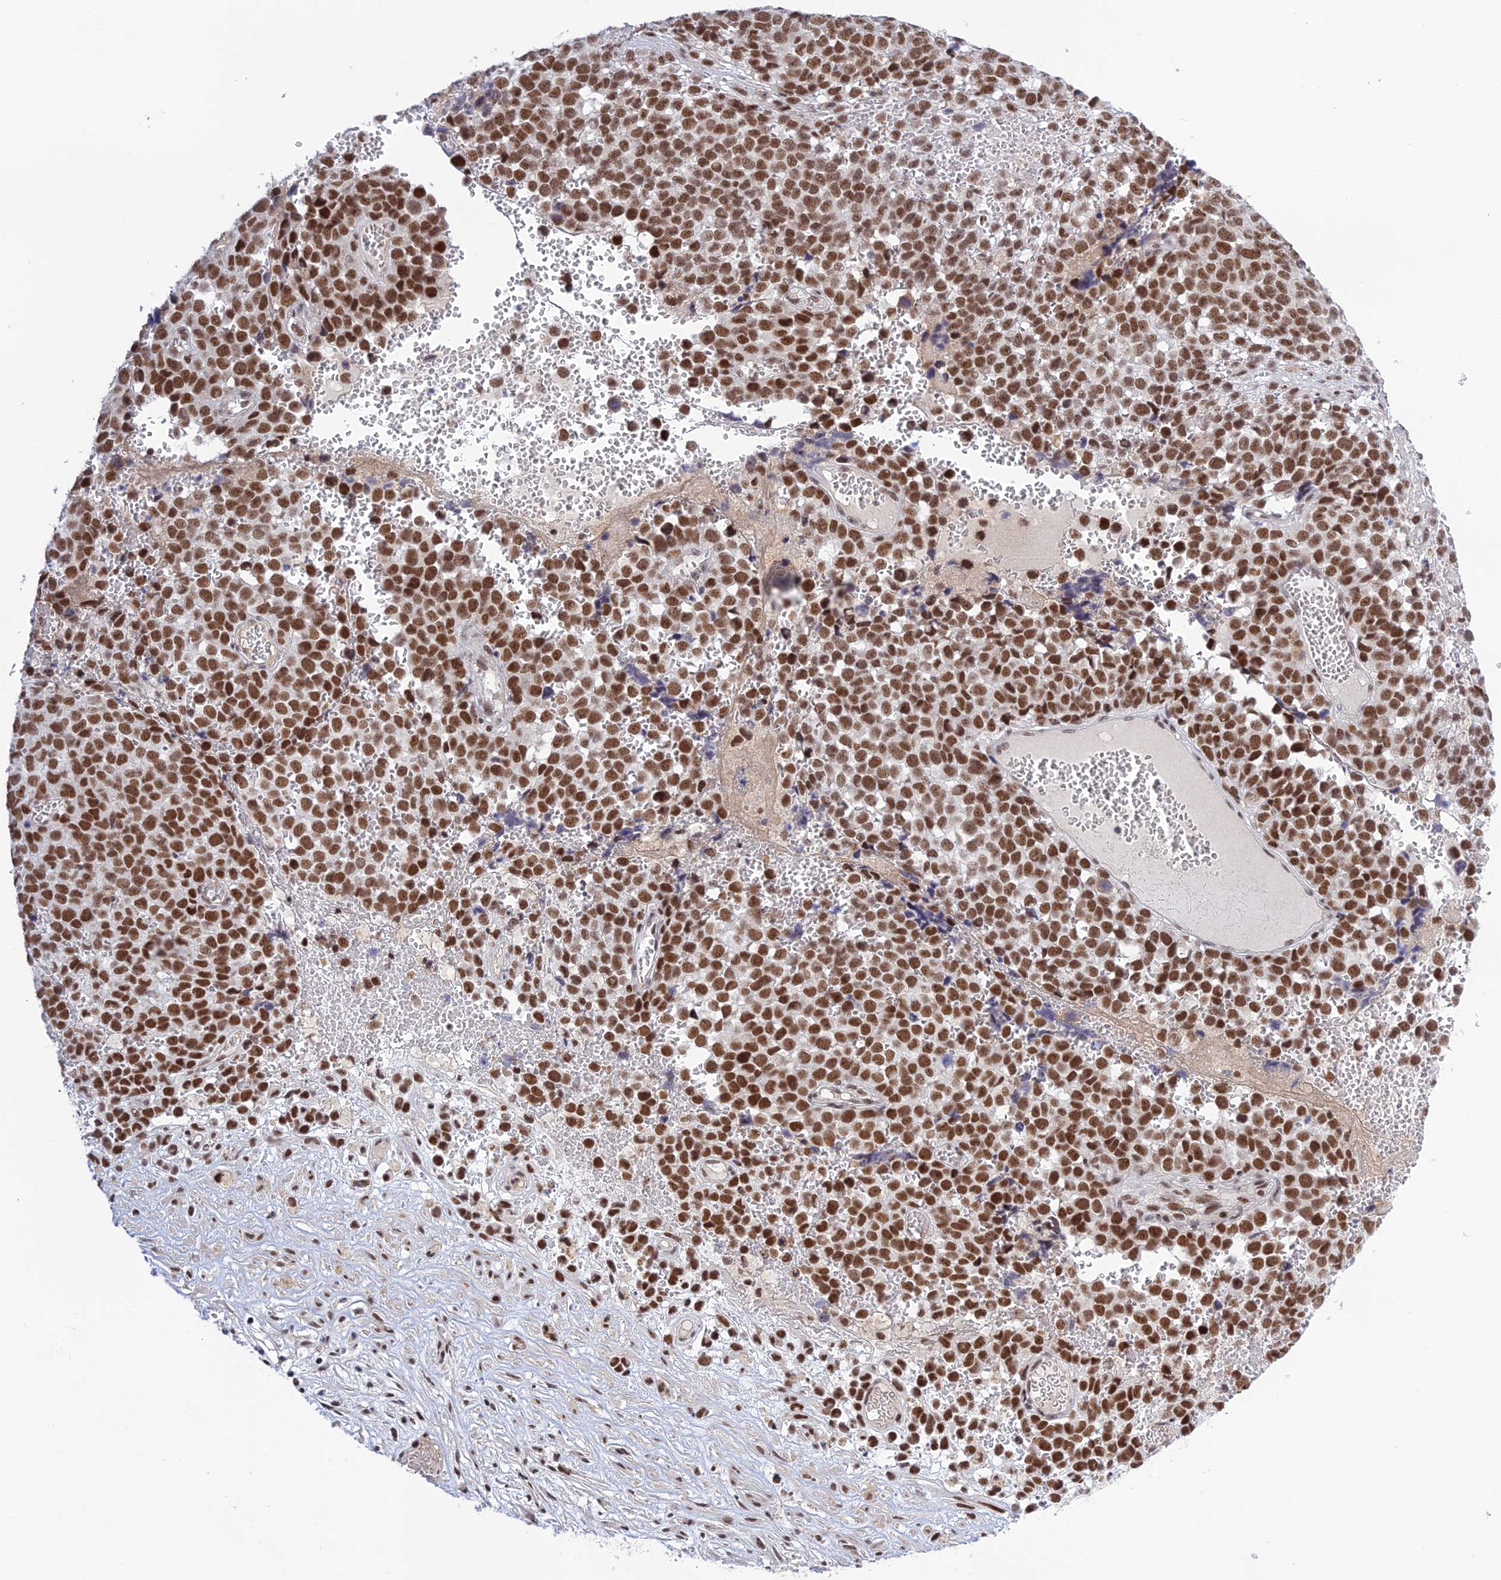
{"staining": {"intensity": "moderate", "quantity": ">75%", "location": "nuclear"}, "tissue": "melanoma", "cell_type": "Tumor cells", "image_type": "cancer", "snomed": [{"axis": "morphology", "description": "Malignant melanoma, NOS"}, {"axis": "topography", "description": "Nose, NOS"}], "caption": "Melanoma was stained to show a protein in brown. There is medium levels of moderate nuclear staining in approximately >75% of tumor cells.", "gene": "TCEA1", "patient": {"sex": "female", "age": 48}}